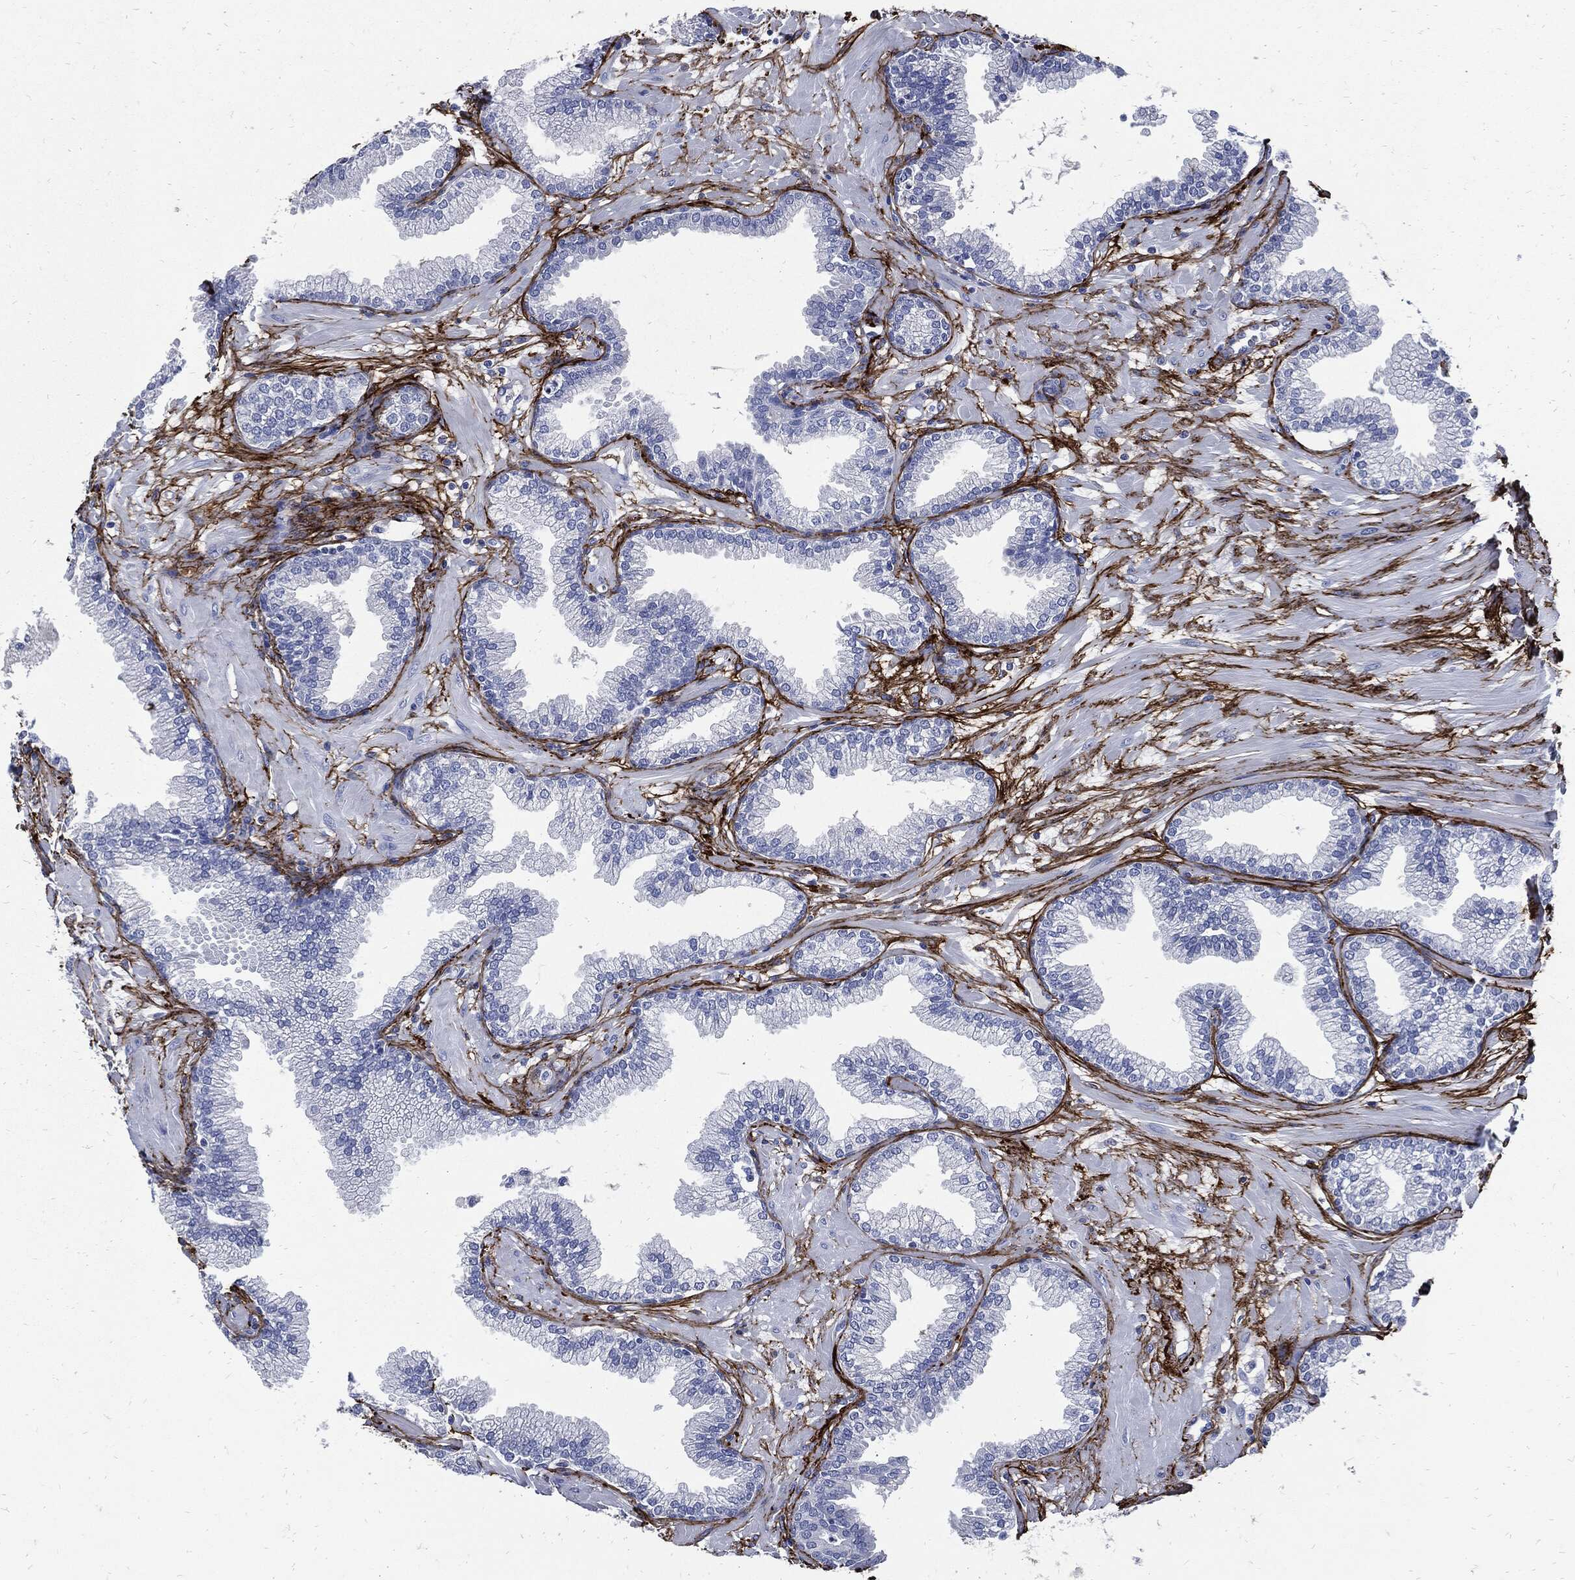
{"staining": {"intensity": "negative", "quantity": "none", "location": "none"}, "tissue": "prostate", "cell_type": "Glandular cells", "image_type": "normal", "snomed": [{"axis": "morphology", "description": "Normal tissue, NOS"}, {"axis": "topography", "description": "Prostate"}], "caption": "IHC micrograph of unremarkable prostate: prostate stained with DAB displays no significant protein expression in glandular cells.", "gene": "FBN1", "patient": {"sex": "male", "age": 64}}